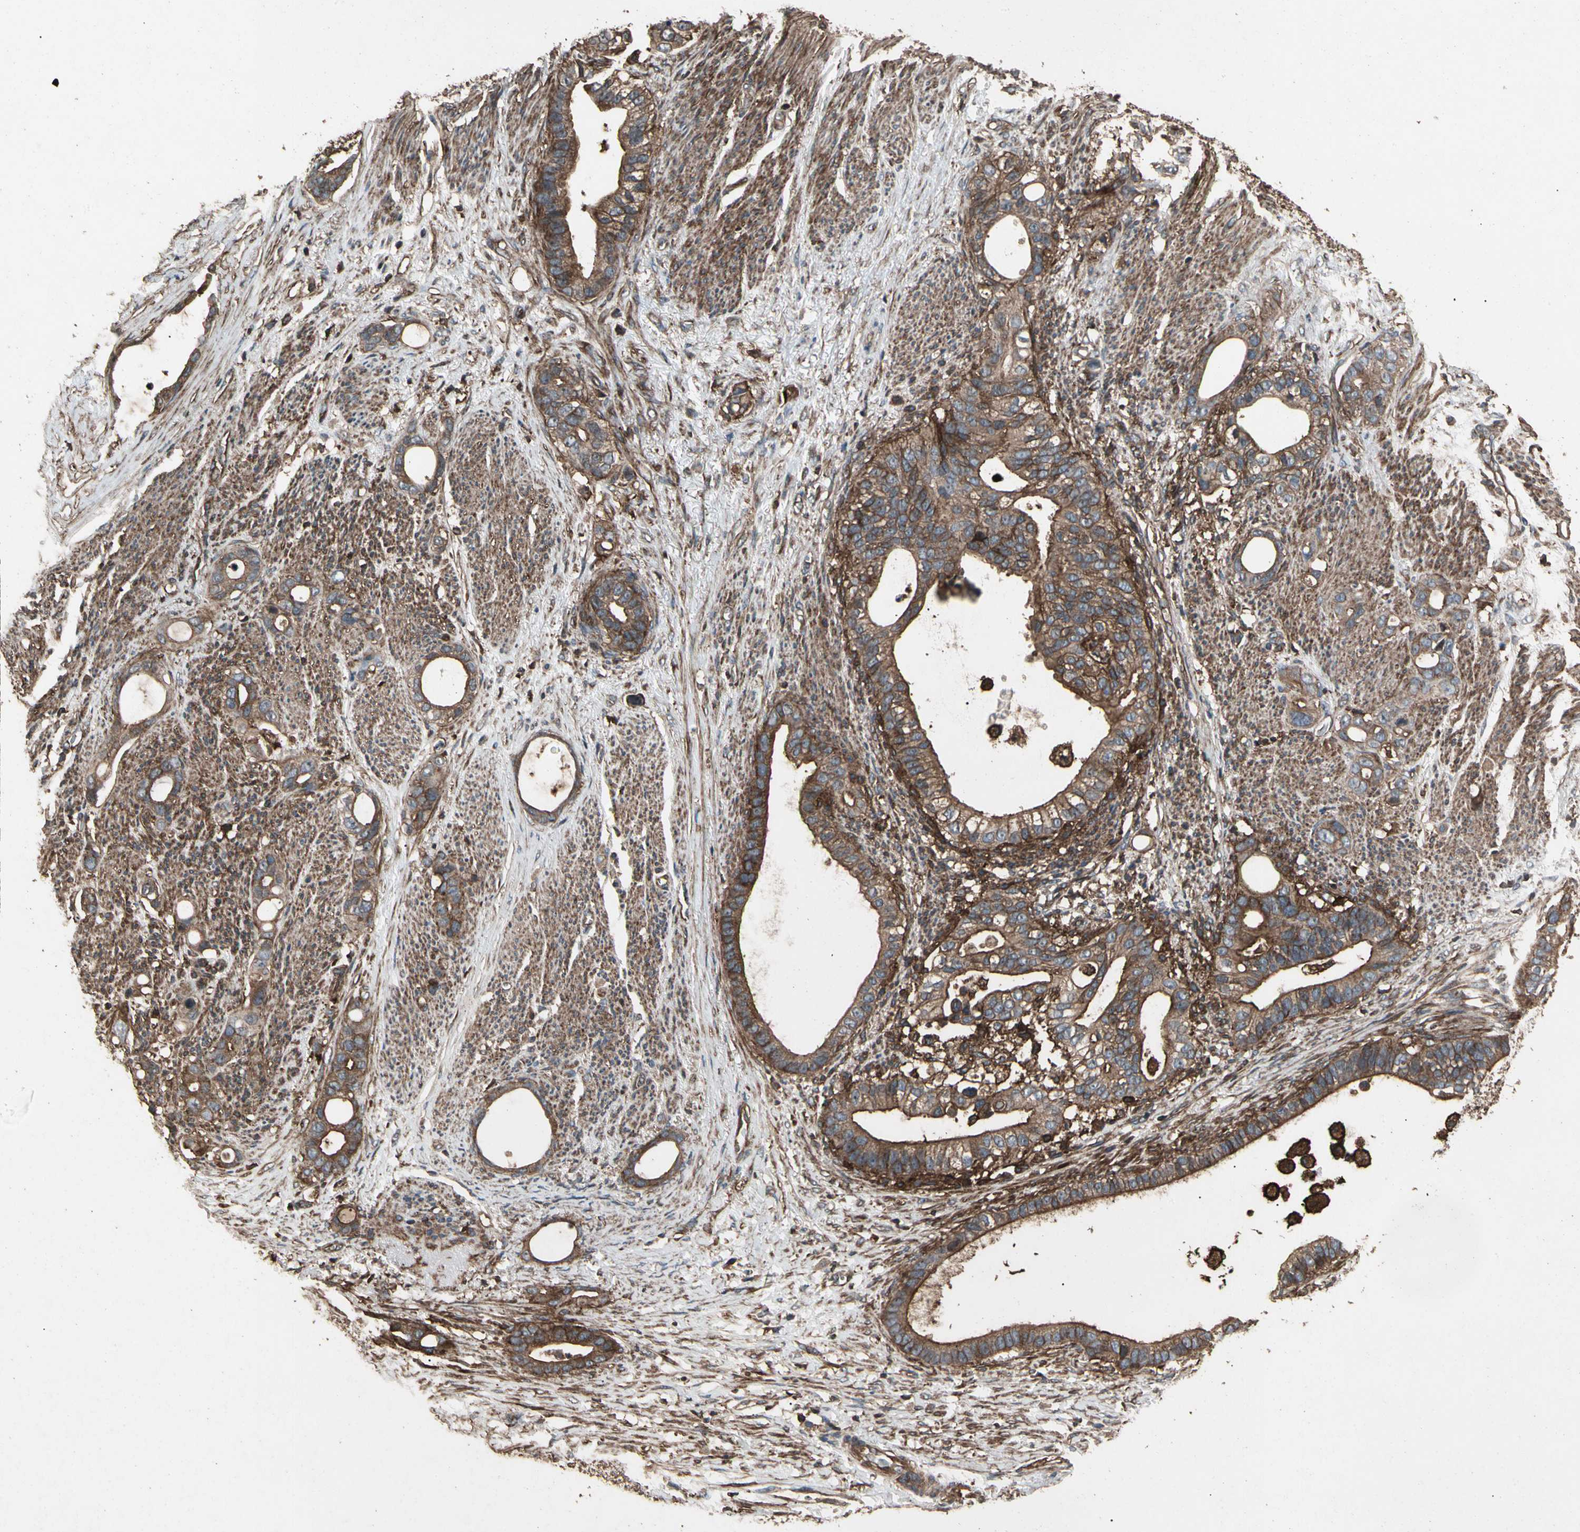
{"staining": {"intensity": "strong", "quantity": ">75%", "location": "cytoplasmic/membranous"}, "tissue": "stomach cancer", "cell_type": "Tumor cells", "image_type": "cancer", "snomed": [{"axis": "morphology", "description": "Adenocarcinoma, NOS"}, {"axis": "topography", "description": "Stomach"}], "caption": "Protein expression analysis of human stomach cancer (adenocarcinoma) reveals strong cytoplasmic/membranous expression in approximately >75% of tumor cells.", "gene": "AGBL2", "patient": {"sex": "female", "age": 75}}